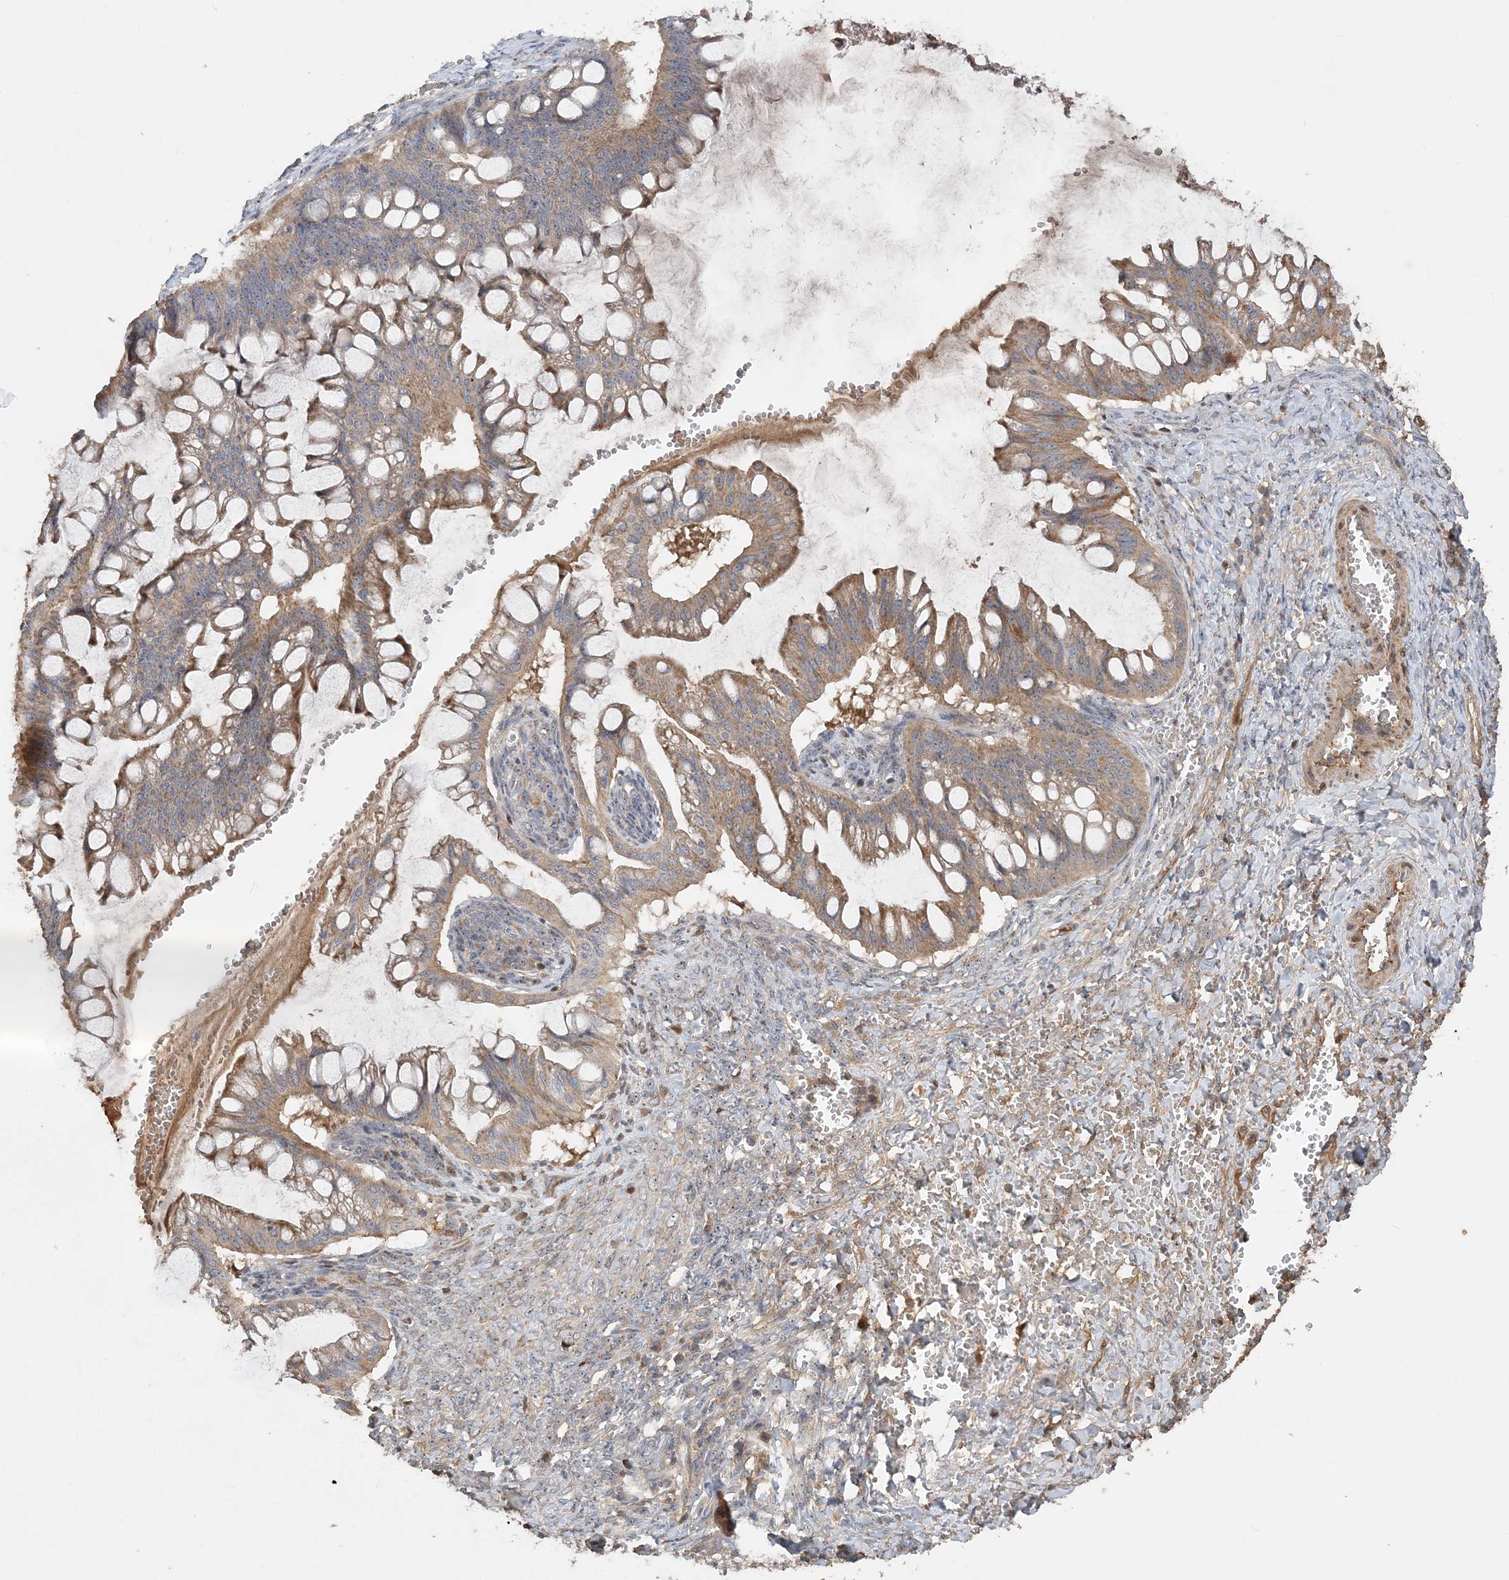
{"staining": {"intensity": "moderate", "quantity": ">75%", "location": "cytoplasmic/membranous"}, "tissue": "ovarian cancer", "cell_type": "Tumor cells", "image_type": "cancer", "snomed": [{"axis": "morphology", "description": "Cystadenocarcinoma, mucinous, NOS"}, {"axis": "topography", "description": "Ovary"}], "caption": "DAB immunohistochemical staining of ovarian cancer shows moderate cytoplasmic/membranous protein positivity in about >75% of tumor cells. Using DAB (3,3'-diaminobenzidine) (brown) and hematoxylin (blue) stains, captured at high magnification using brightfield microscopy.", "gene": "GRINA", "patient": {"sex": "female", "age": 73}}